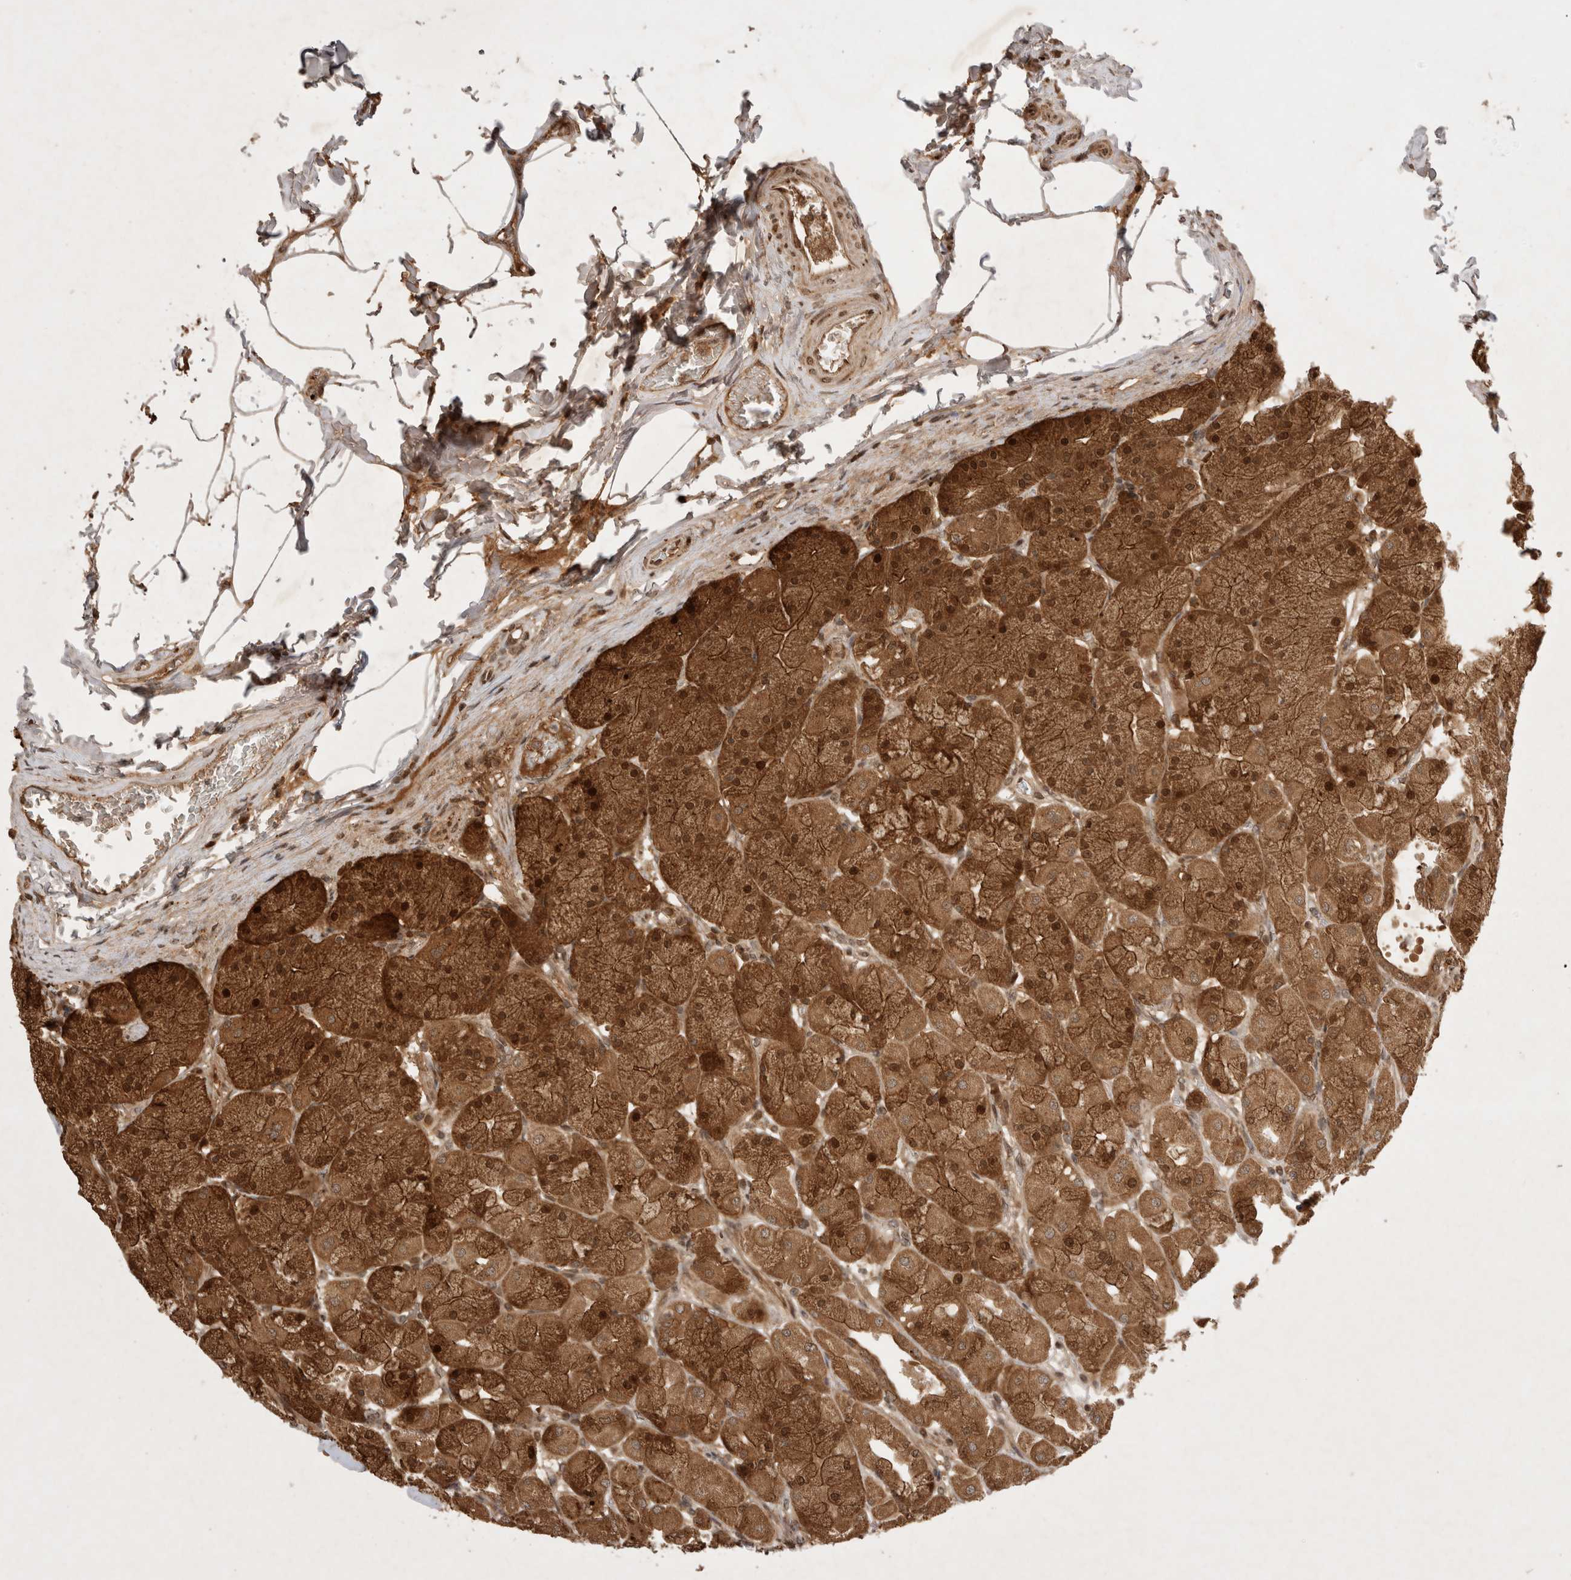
{"staining": {"intensity": "strong", "quantity": ">75%", "location": "cytoplasmic/membranous,nuclear"}, "tissue": "stomach", "cell_type": "Glandular cells", "image_type": "normal", "snomed": [{"axis": "morphology", "description": "Normal tissue, NOS"}, {"axis": "topography", "description": "Stomach, upper"}], "caption": "This image reveals immunohistochemistry (IHC) staining of normal human stomach, with high strong cytoplasmic/membranous,nuclear positivity in approximately >75% of glandular cells.", "gene": "FAM221A", "patient": {"sex": "female", "age": 56}}